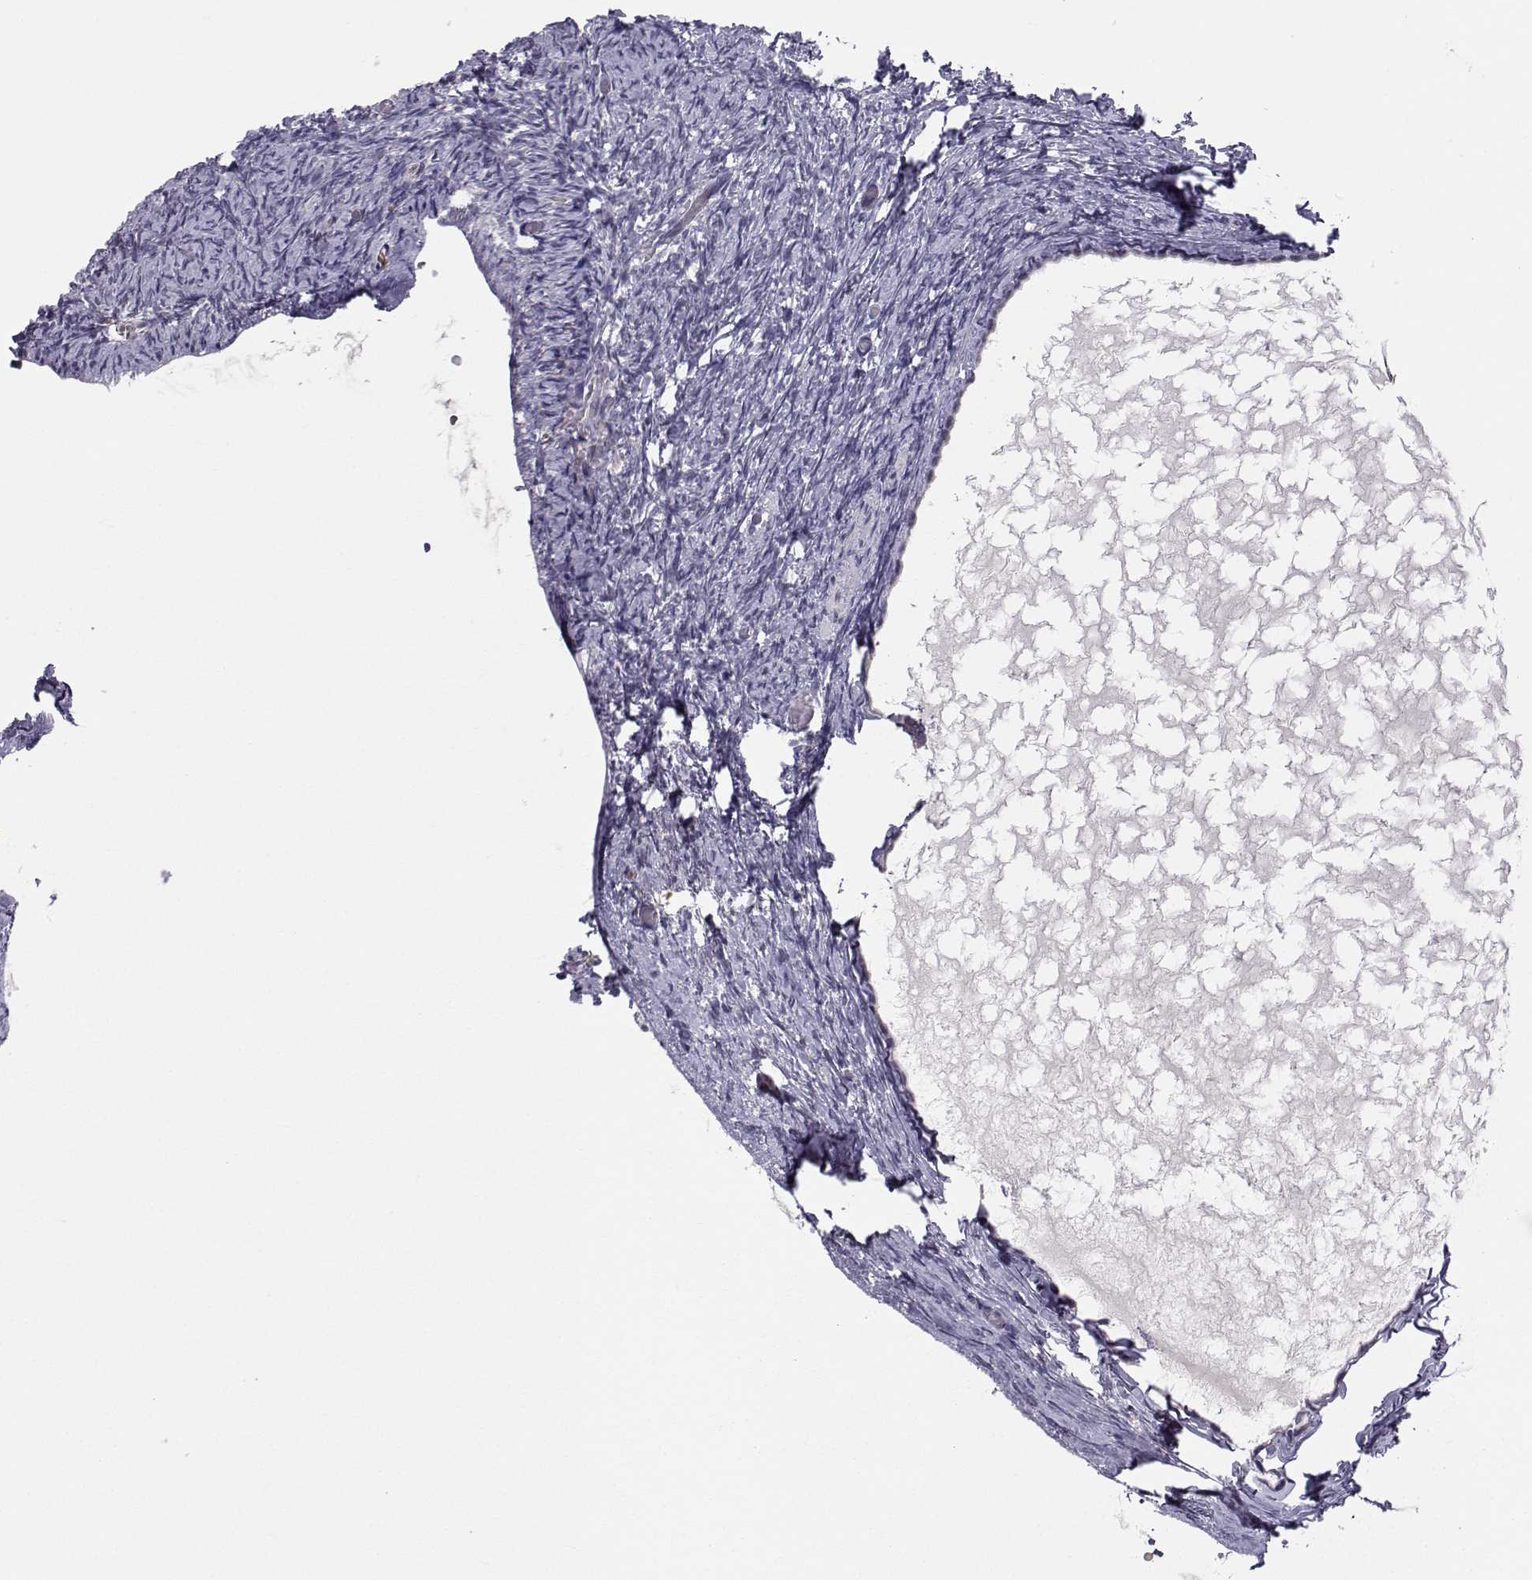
{"staining": {"intensity": "negative", "quantity": "none", "location": "none"}, "tissue": "ovary", "cell_type": "Follicle cells", "image_type": "normal", "snomed": [{"axis": "morphology", "description": "Normal tissue, NOS"}, {"axis": "topography", "description": "Ovary"}], "caption": "IHC image of unremarkable ovary: human ovary stained with DAB (3,3'-diaminobenzidine) demonstrates no significant protein positivity in follicle cells. The staining is performed using DAB brown chromogen with nuclei counter-stained in using hematoxylin.", "gene": "ANGPT1", "patient": {"sex": "female", "age": 39}}